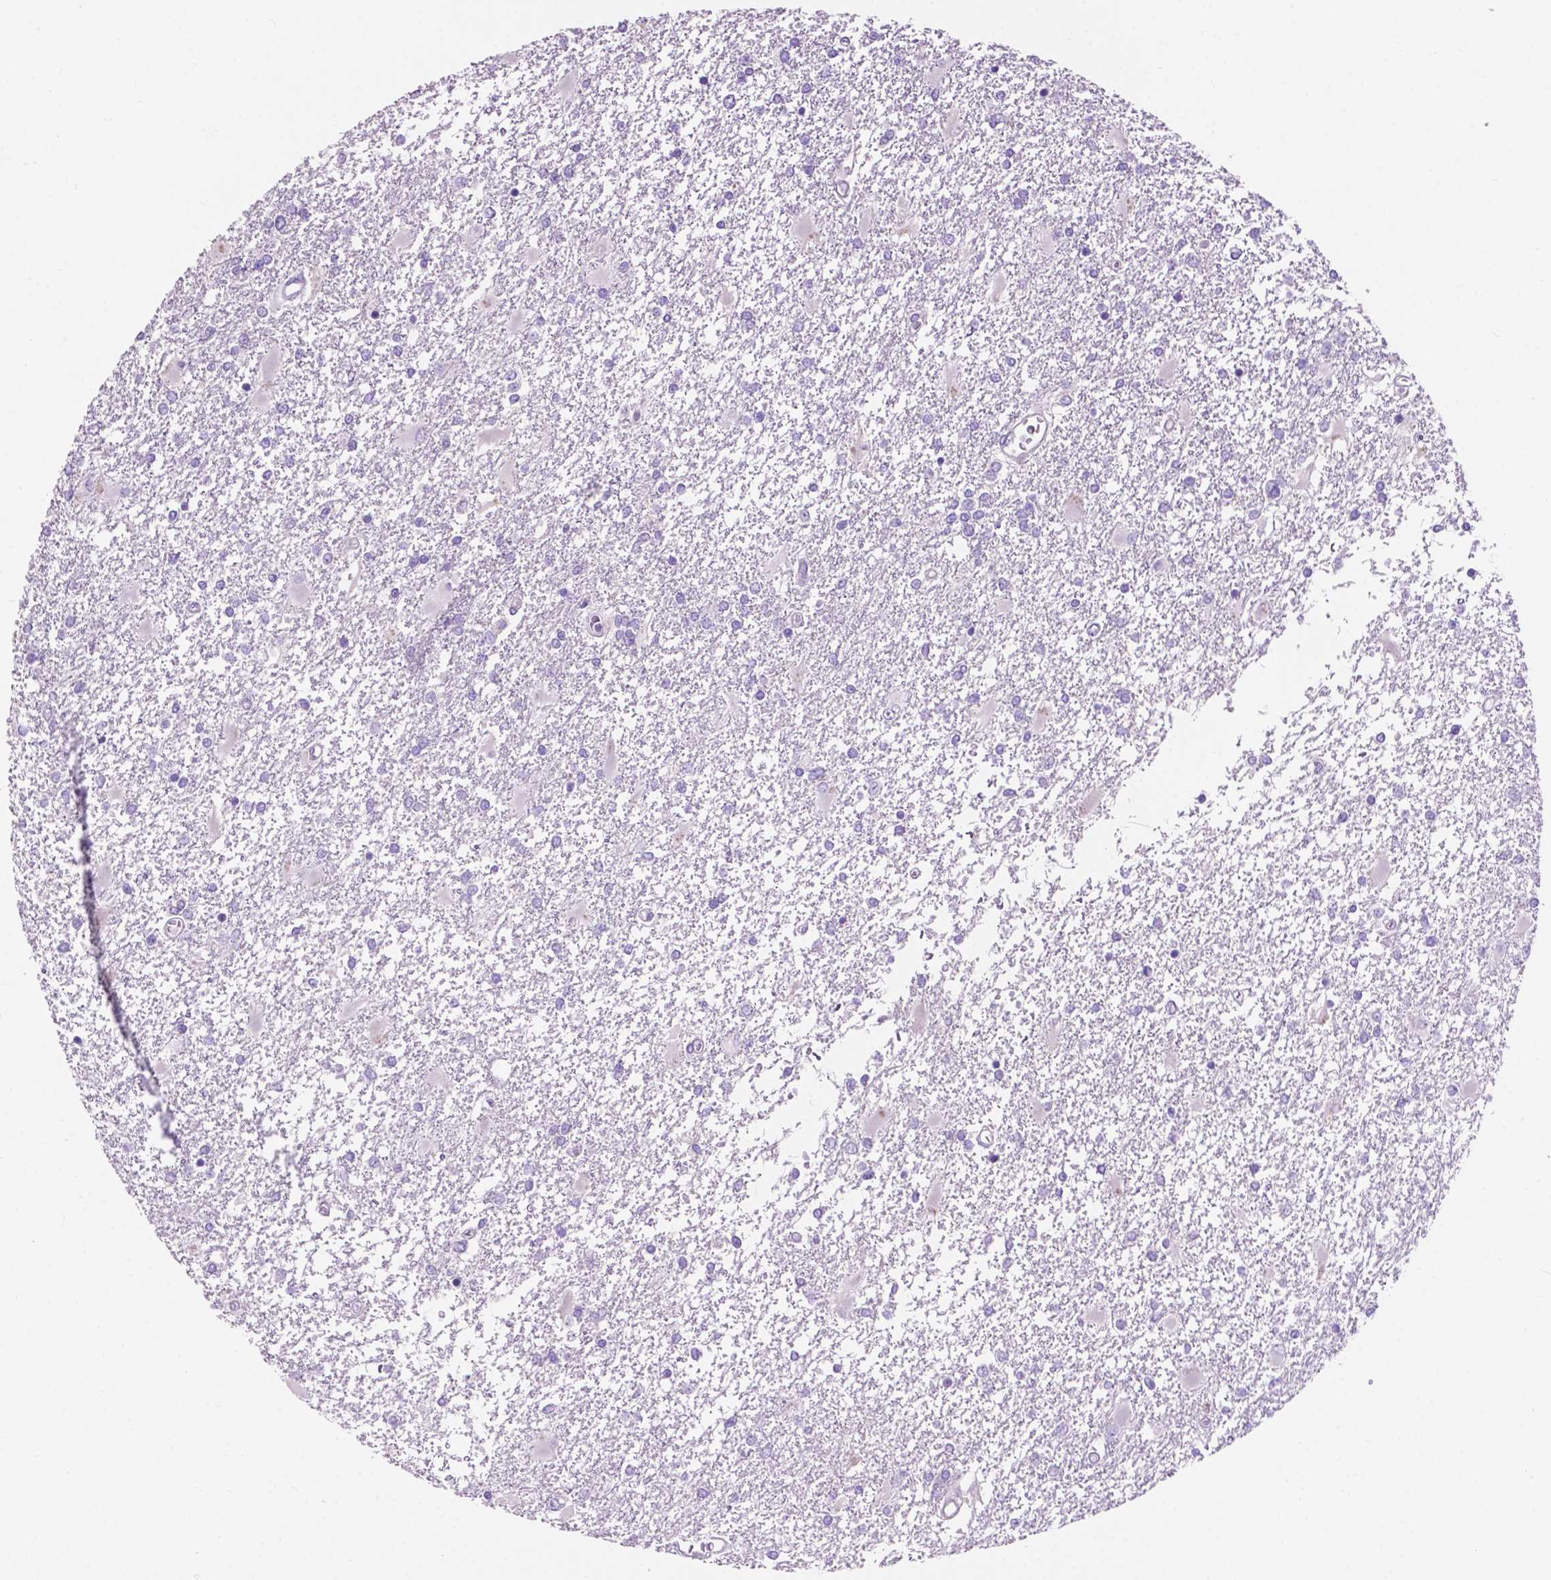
{"staining": {"intensity": "negative", "quantity": "none", "location": "none"}, "tissue": "glioma", "cell_type": "Tumor cells", "image_type": "cancer", "snomed": [{"axis": "morphology", "description": "Glioma, malignant, High grade"}, {"axis": "topography", "description": "Cerebral cortex"}], "caption": "High magnification brightfield microscopy of malignant high-grade glioma stained with DAB (brown) and counterstained with hematoxylin (blue): tumor cells show no significant expression.", "gene": "CLDN17", "patient": {"sex": "male", "age": 79}}